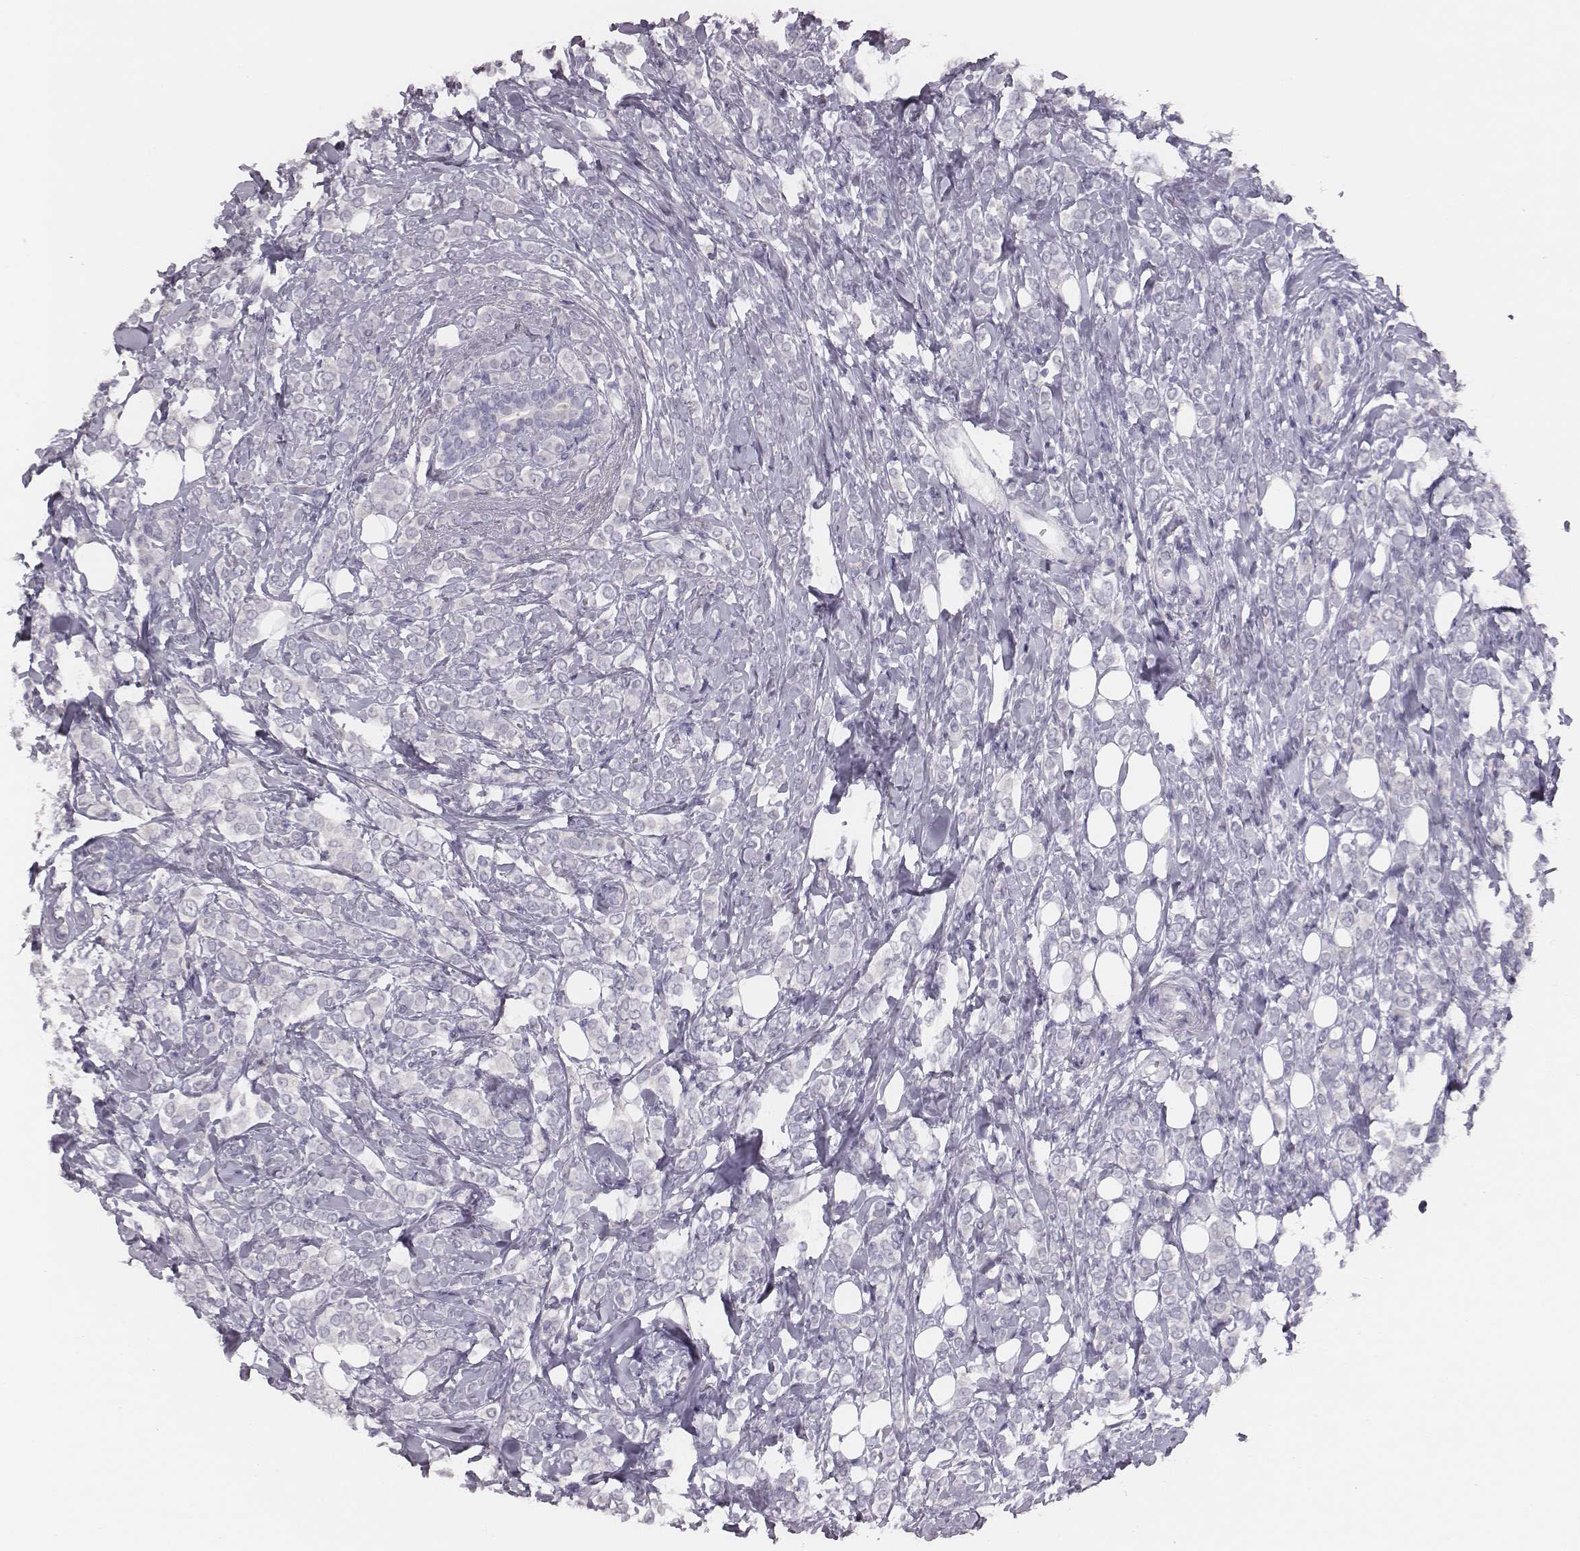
{"staining": {"intensity": "negative", "quantity": "none", "location": "none"}, "tissue": "breast cancer", "cell_type": "Tumor cells", "image_type": "cancer", "snomed": [{"axis": "morphology", "description": "Lobular carcinoma"}, {"axis": "topography", "description": "Breast"}], "caption": "This is a image of immunohistochemistry staining of breast cancer, which shows no expression in tumor cells.", "gene": "ADGRF4", "patient": {"sex": "female", "age": 49}}